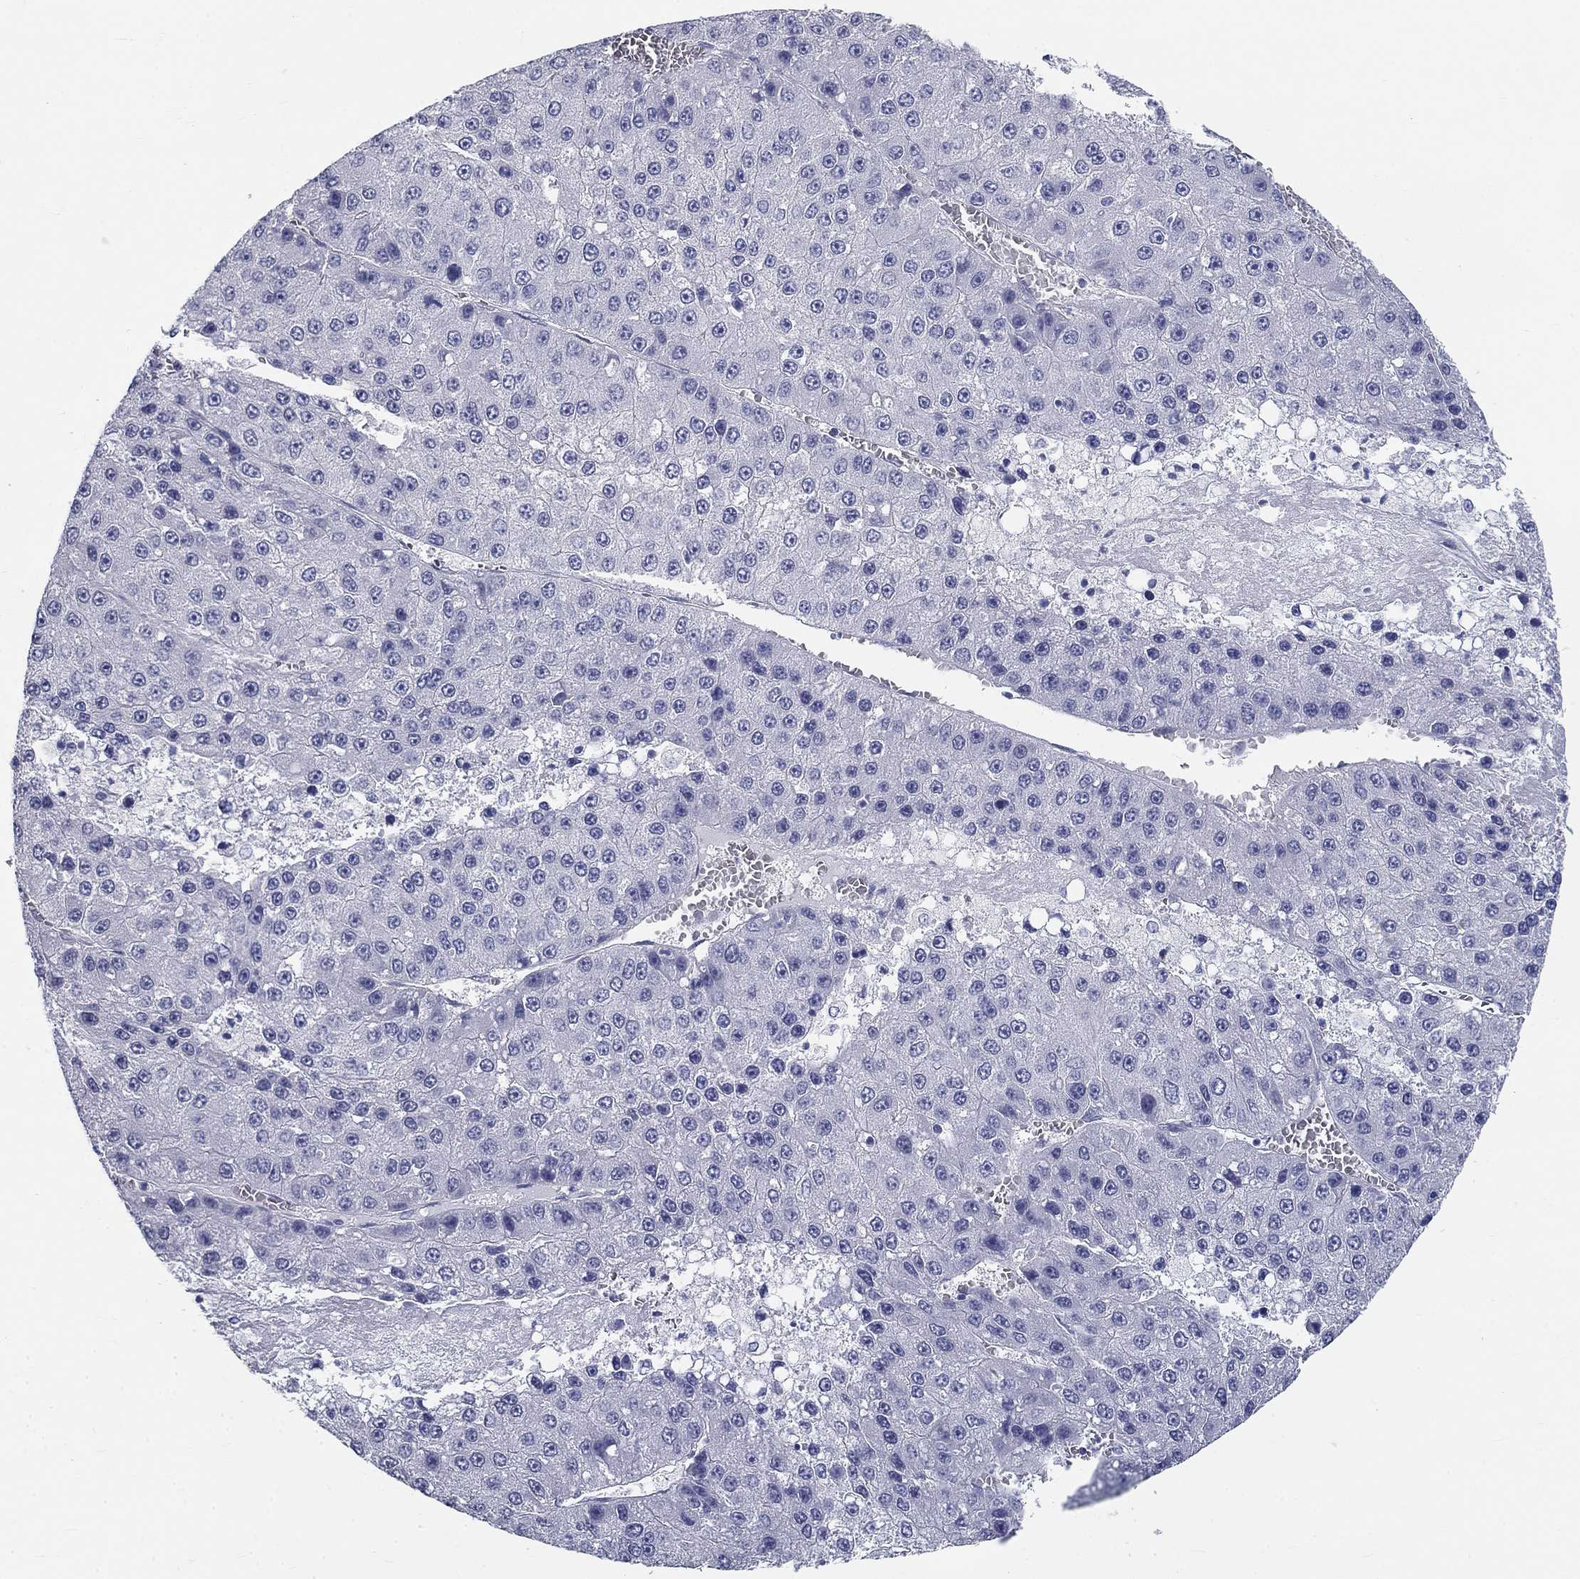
{"staining": {"intensity": "negative", "quantity": "none", "location": "none"}, "tissue": "liver cancer", "cell_type": "Tumor cells", "image_type": "cancer", "snomed": [{"axis": "morphology", "description": "Carcinoma, Hepatocellular, NOS"}, {"axis": "topography", "description": "Liver"}], "caption": "There is no significant positivity in tumor cells of liver hepatocellular carcinoma.", "gene": "GALNTL5", "patient": {"sex": "female", "age": 73}}